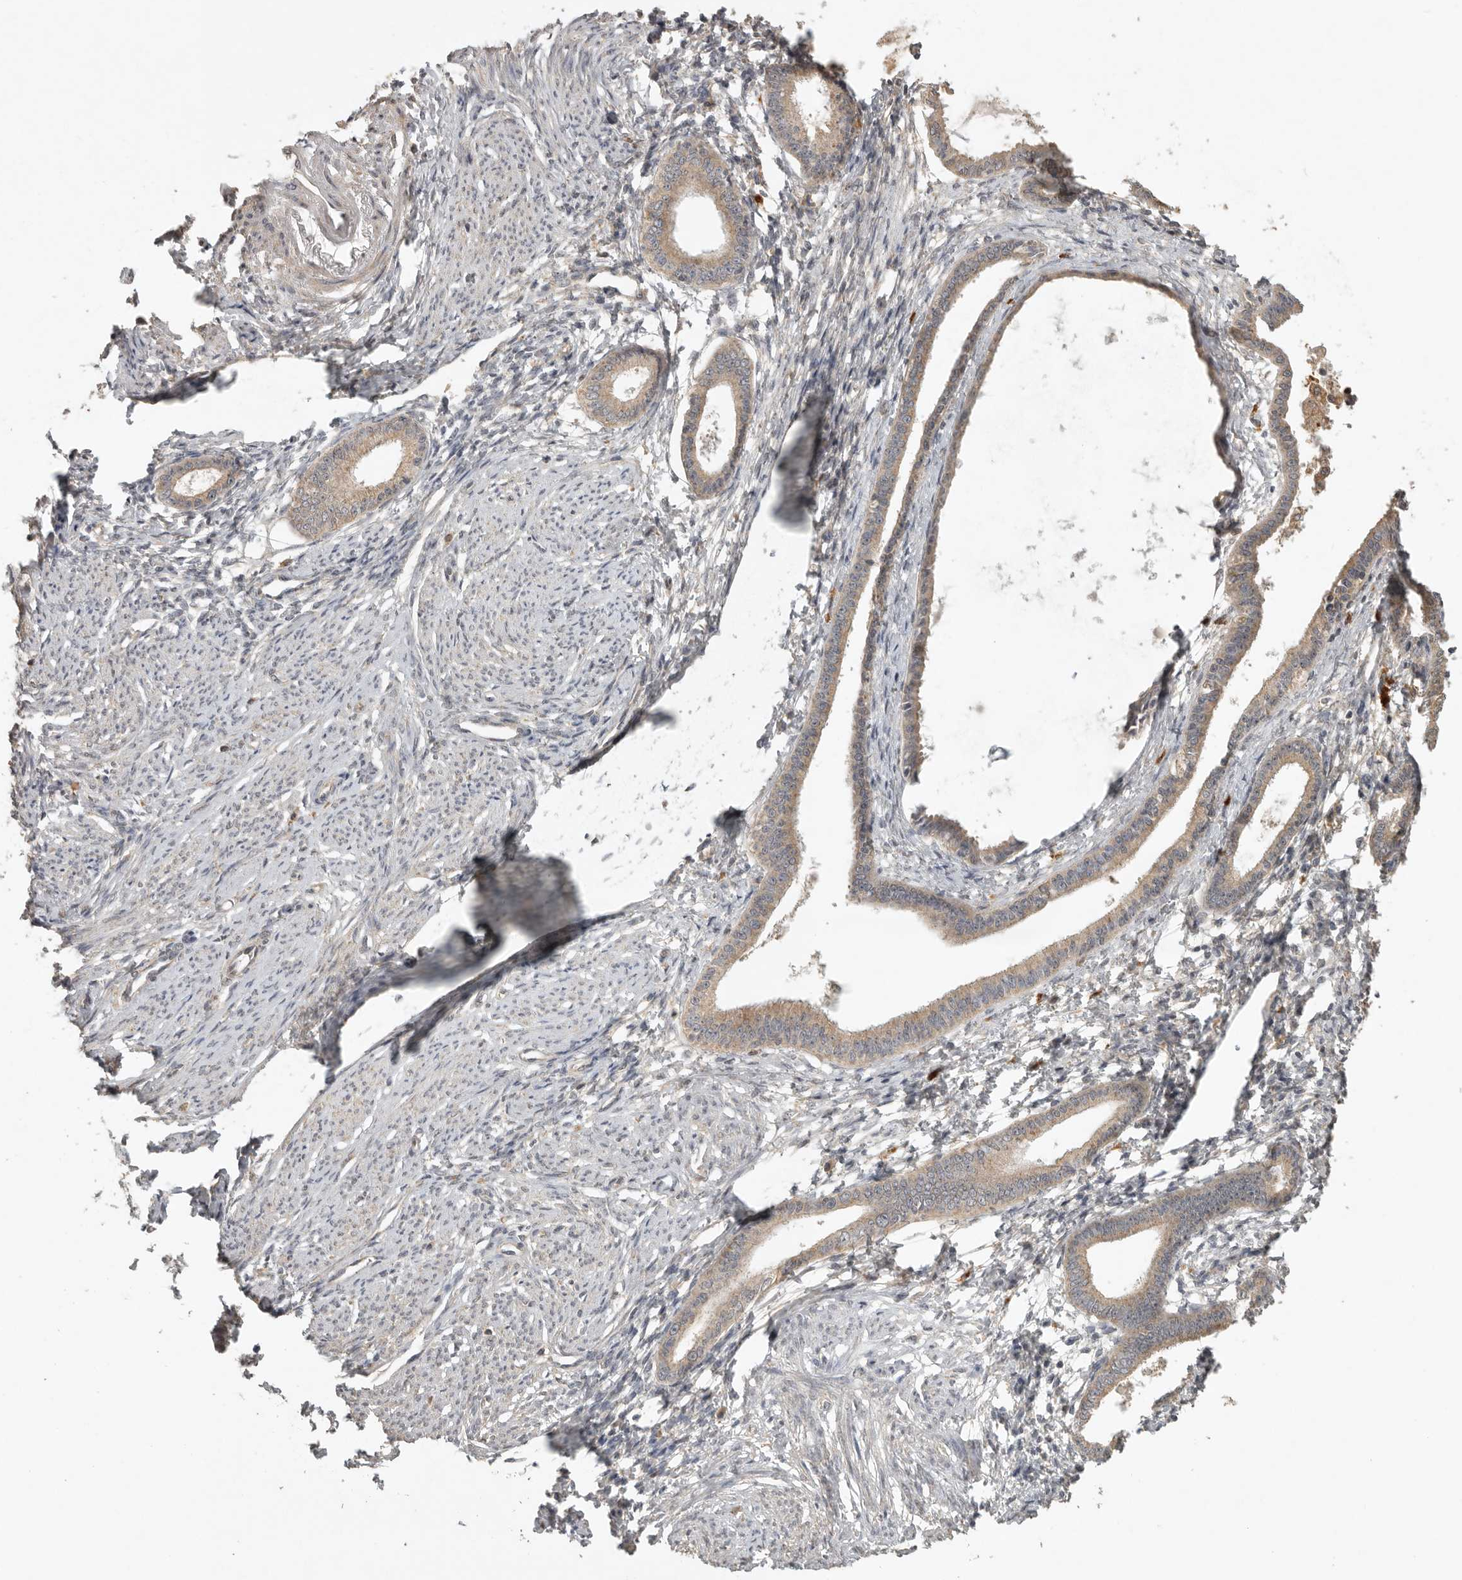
{"staining": {"intensity": "negative", "quantity": "none", "location": "none"}, "tissue": "endometrium", "cell_type": "Cells in endometrial stroma", "image_type": "normal", "snomed": [{"axis": "morphology", "description": "Normal tissue, NOS"}, {"axis": "topography", "description": "Endometrium"}], "caption": "The micrograph demonstrates no staining of cells in endometrial stroma in benign endometrium.", "gene": "ADAMTS4", "patient": {"sex": "female", "age": 56}}